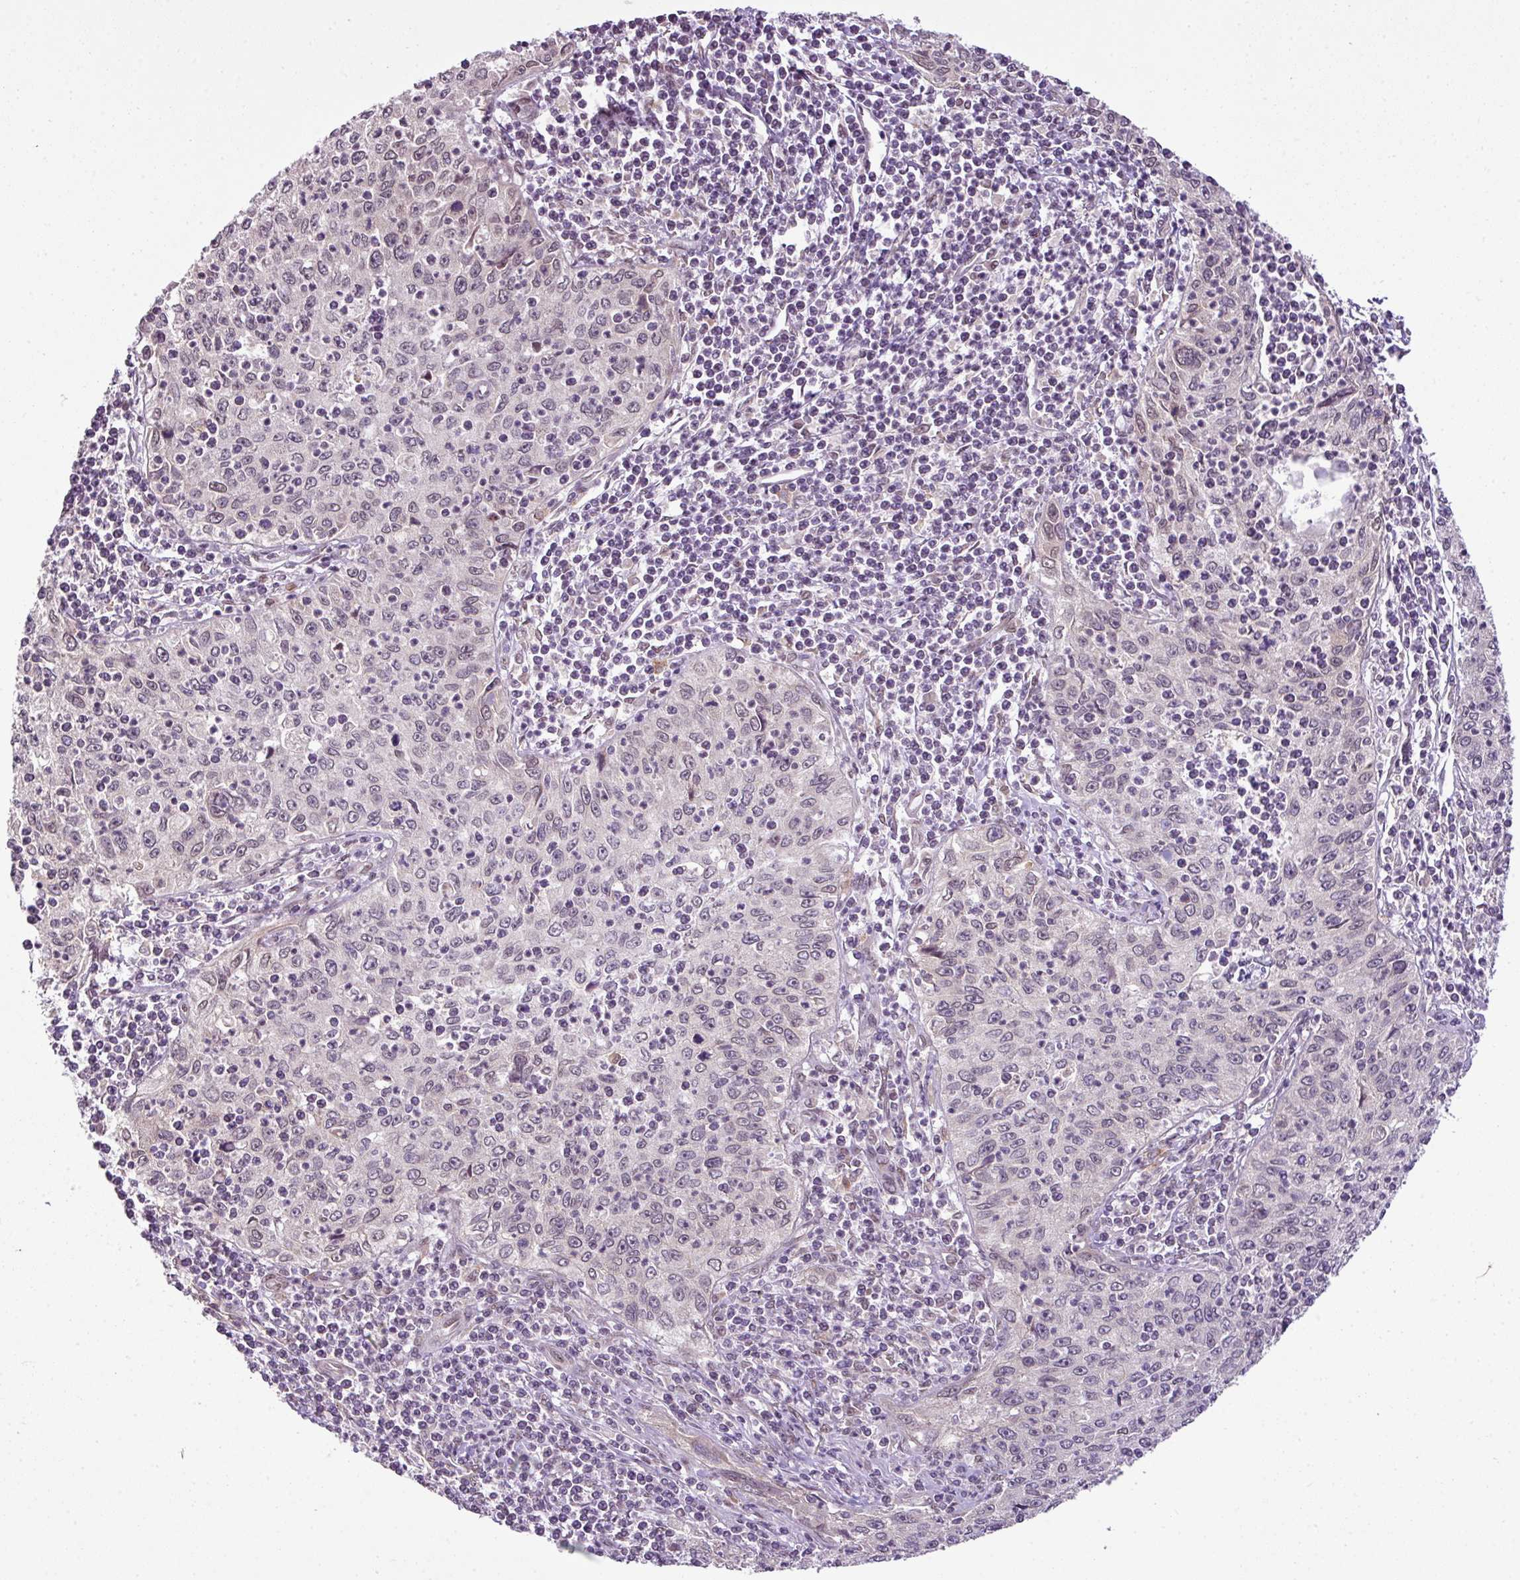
{"staining": {"intensity": "negative", "quantity": "none", "location": "none"}, "tissue": "cervical cancer", "cell_type": "Tumor cells", "image_type": "cancer", "snomed": [{"axis": "morphology", "description": "Squamous cell carcinoma, NOS"}, {"axis": "topography", "description": "Cervix"}], "caption": "This is an immunohistochemistry (IHC) histopathology image of cervical cancer. There is no staining in tumor cells.", "gene": "DNAAF4", "patient": {"sex": "female", "age": 30}}